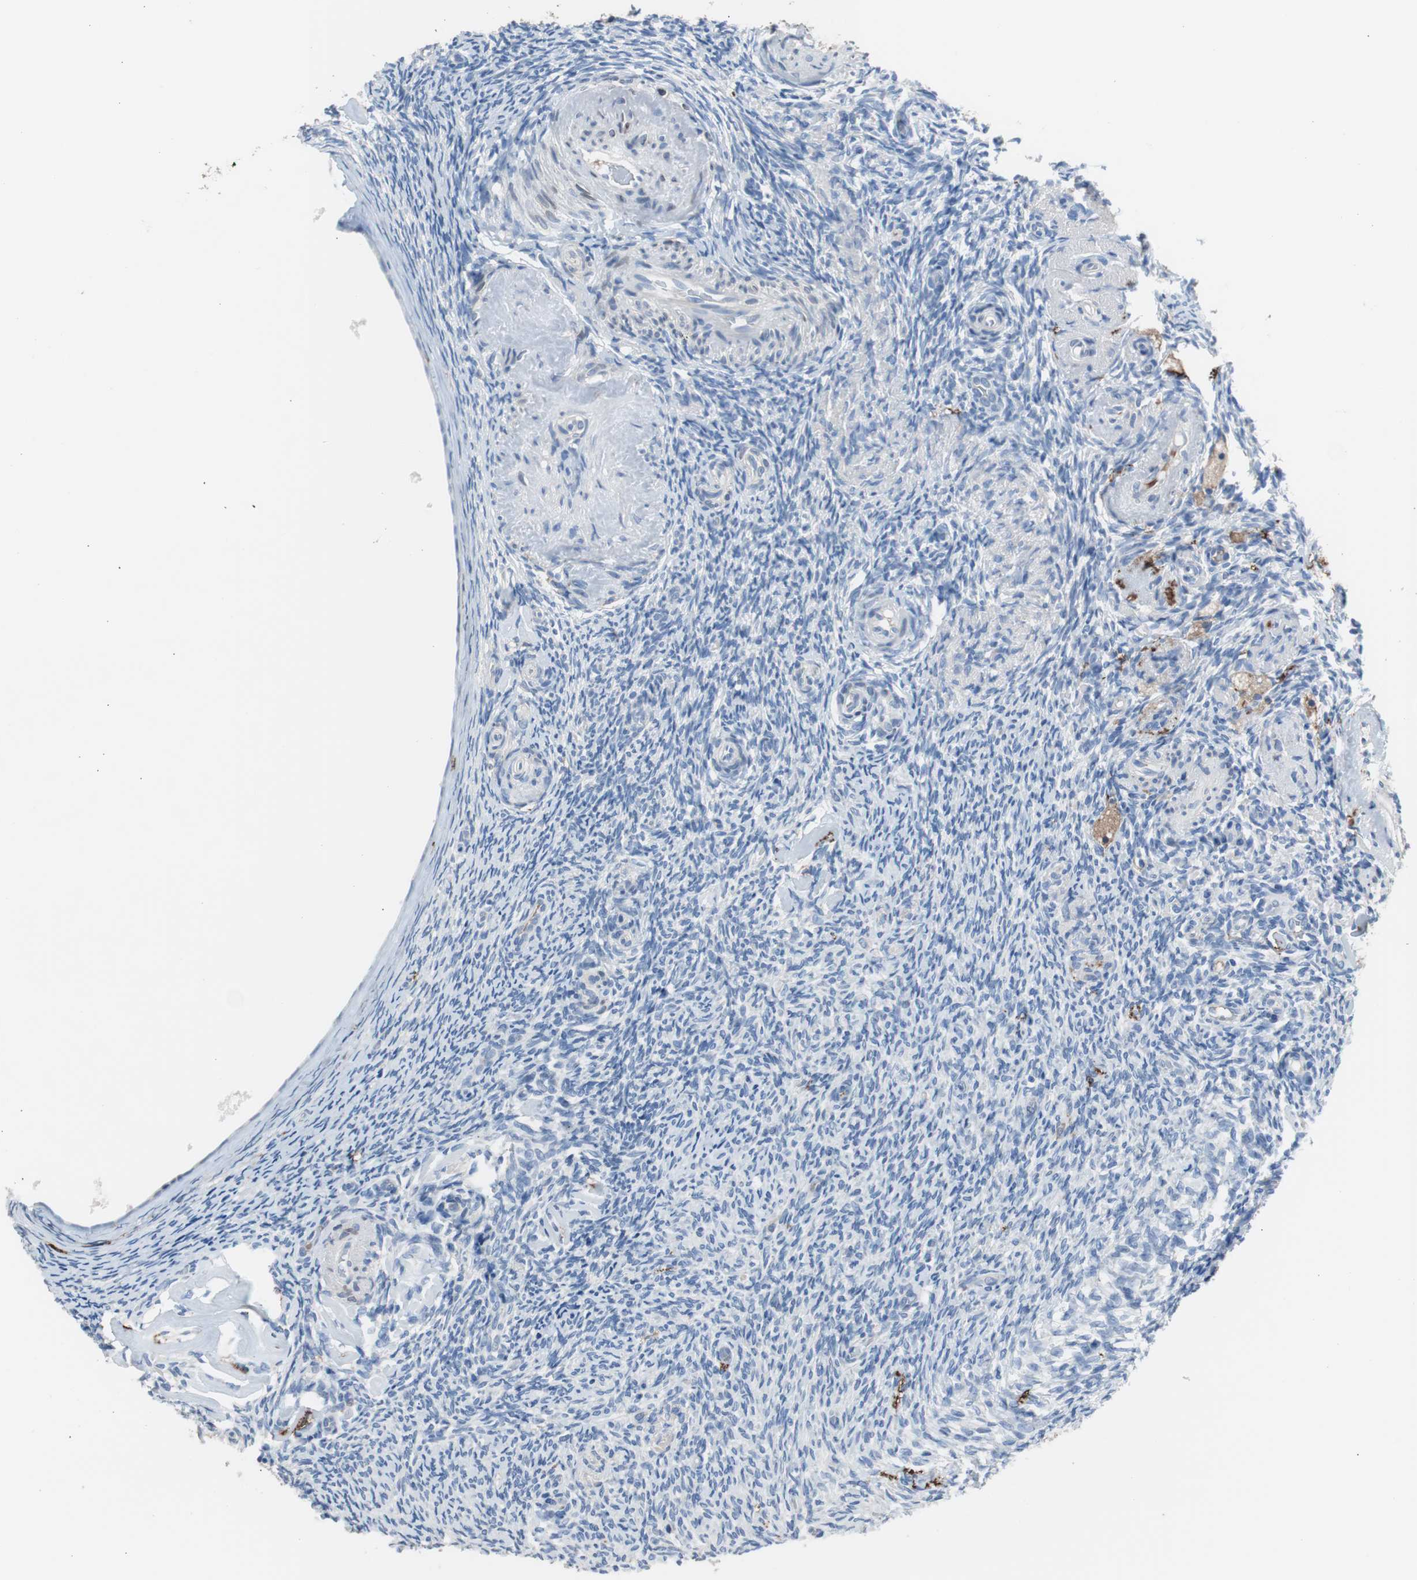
{"staining": {"intensity": "negative", "quantity": "none", "location": "none"}, "tissue": "ovary", "cell_type": "Follicle cells", "image_type": "normal", "snomed": [{"axis": "morphology", "description": "Normal tissue, NOS"}, {"axis": "topography", "description": "Ovary"}], "caption": "Follicle cells show no significant protein staining in normal ovary. The staining was performed using DAB (3,3'-diaminobenzidine) to visualize the protein expression in brown, while the nuclei were stained in blue with hematoxylin (Magnification: 20x).", "gene": "FCGR2B", "patient": {"sex": "female", "age": 60}}